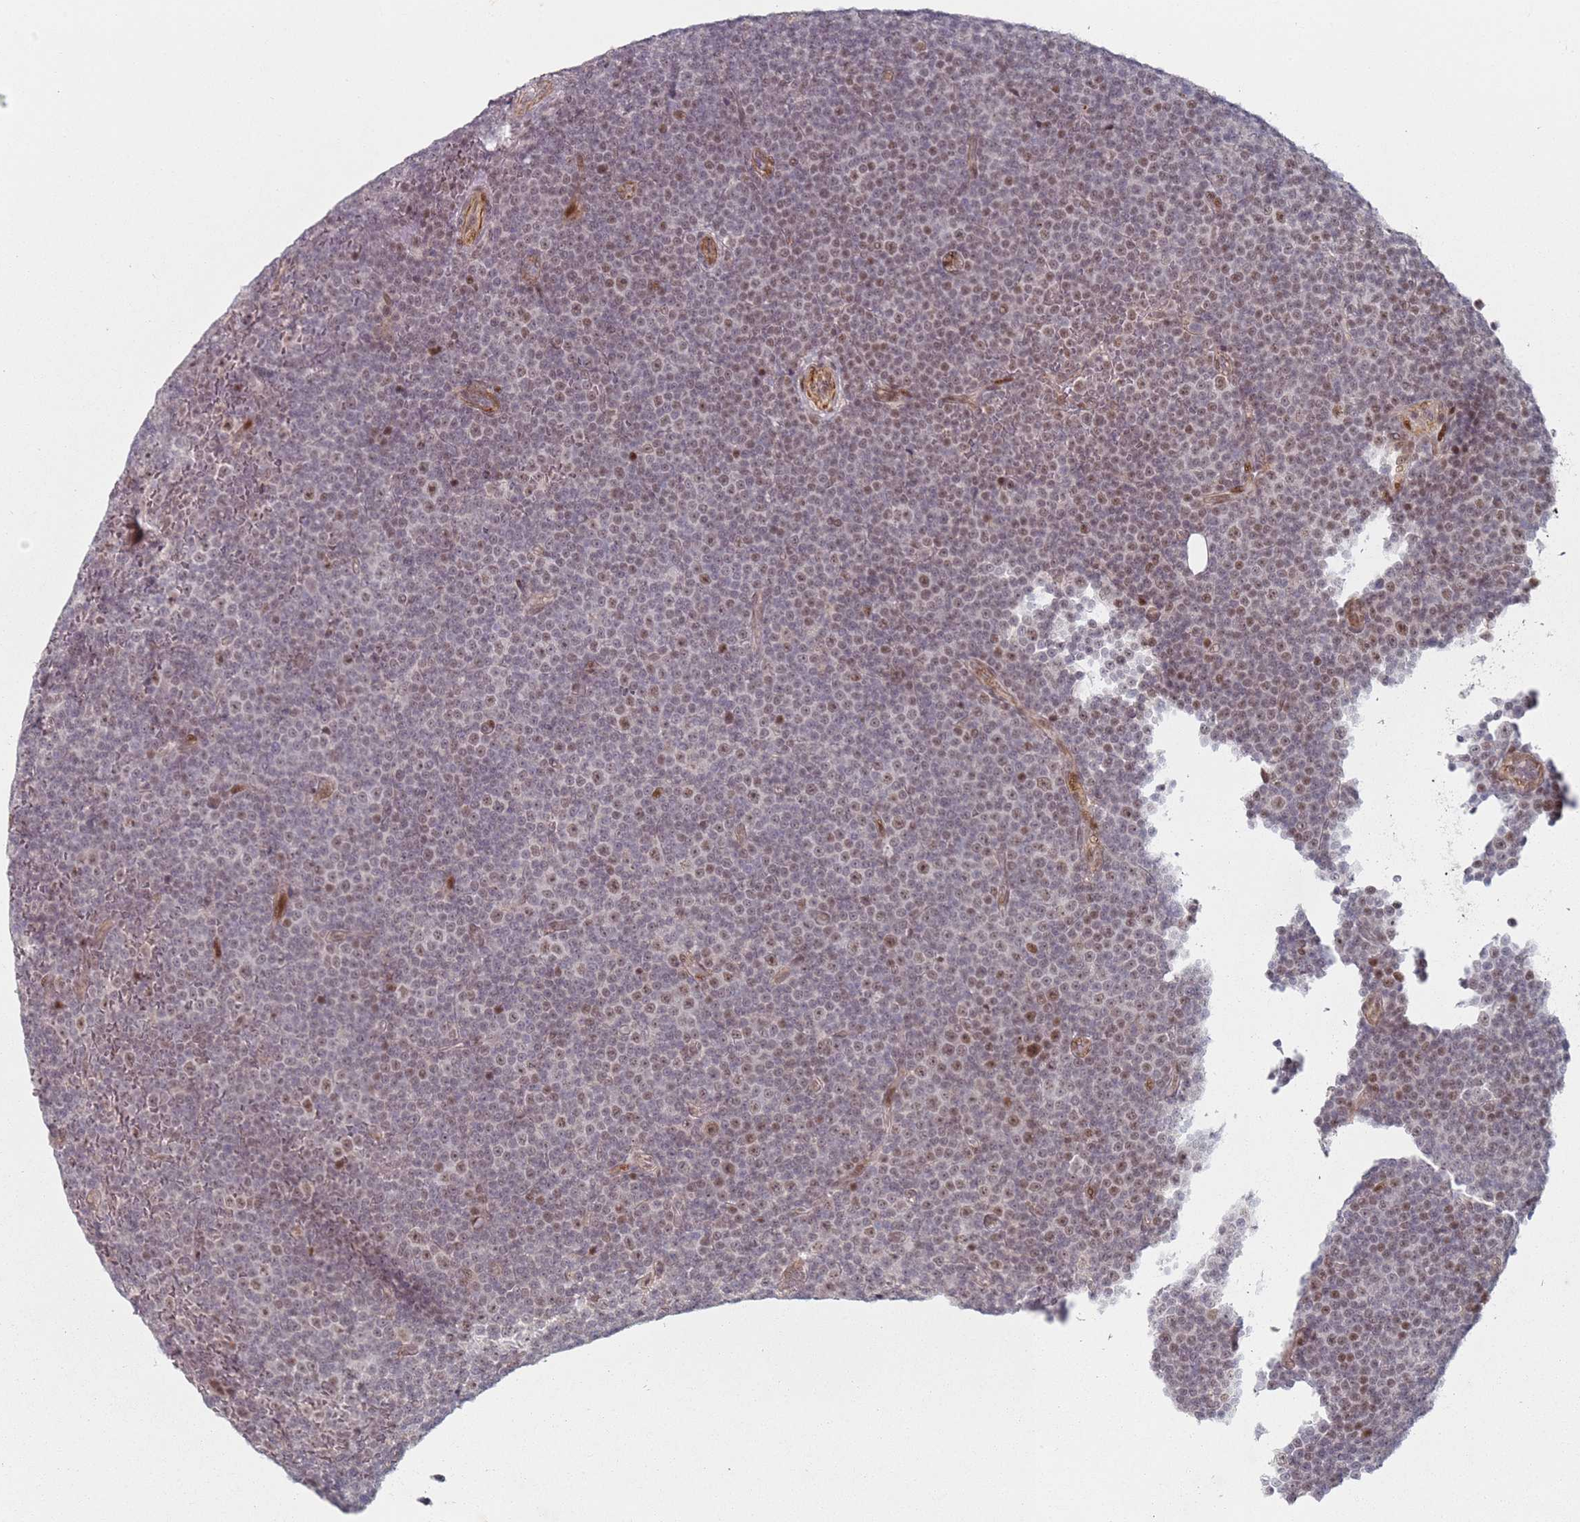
{"staining": {"intensity": "moderate", "quantity": ">75%", "location": "nuclear"}, "tissue": "lymphoma", "cell_type": "Tumor cells", "image_type": "cancer", "snomed": [{"axis": "morphology", "description": "Malignant lymphoma, non-Hodgkin's type, Low grade"}, {"axis": "topography", "description": "Lymph node"}], "caption": "Lymphoma stained with a brown dye demonstrates moderate nuclear positive expression in about >75% of tumor cells.", "gene": "ATF6B", "patient": {"sex": "female", "age": 67}}